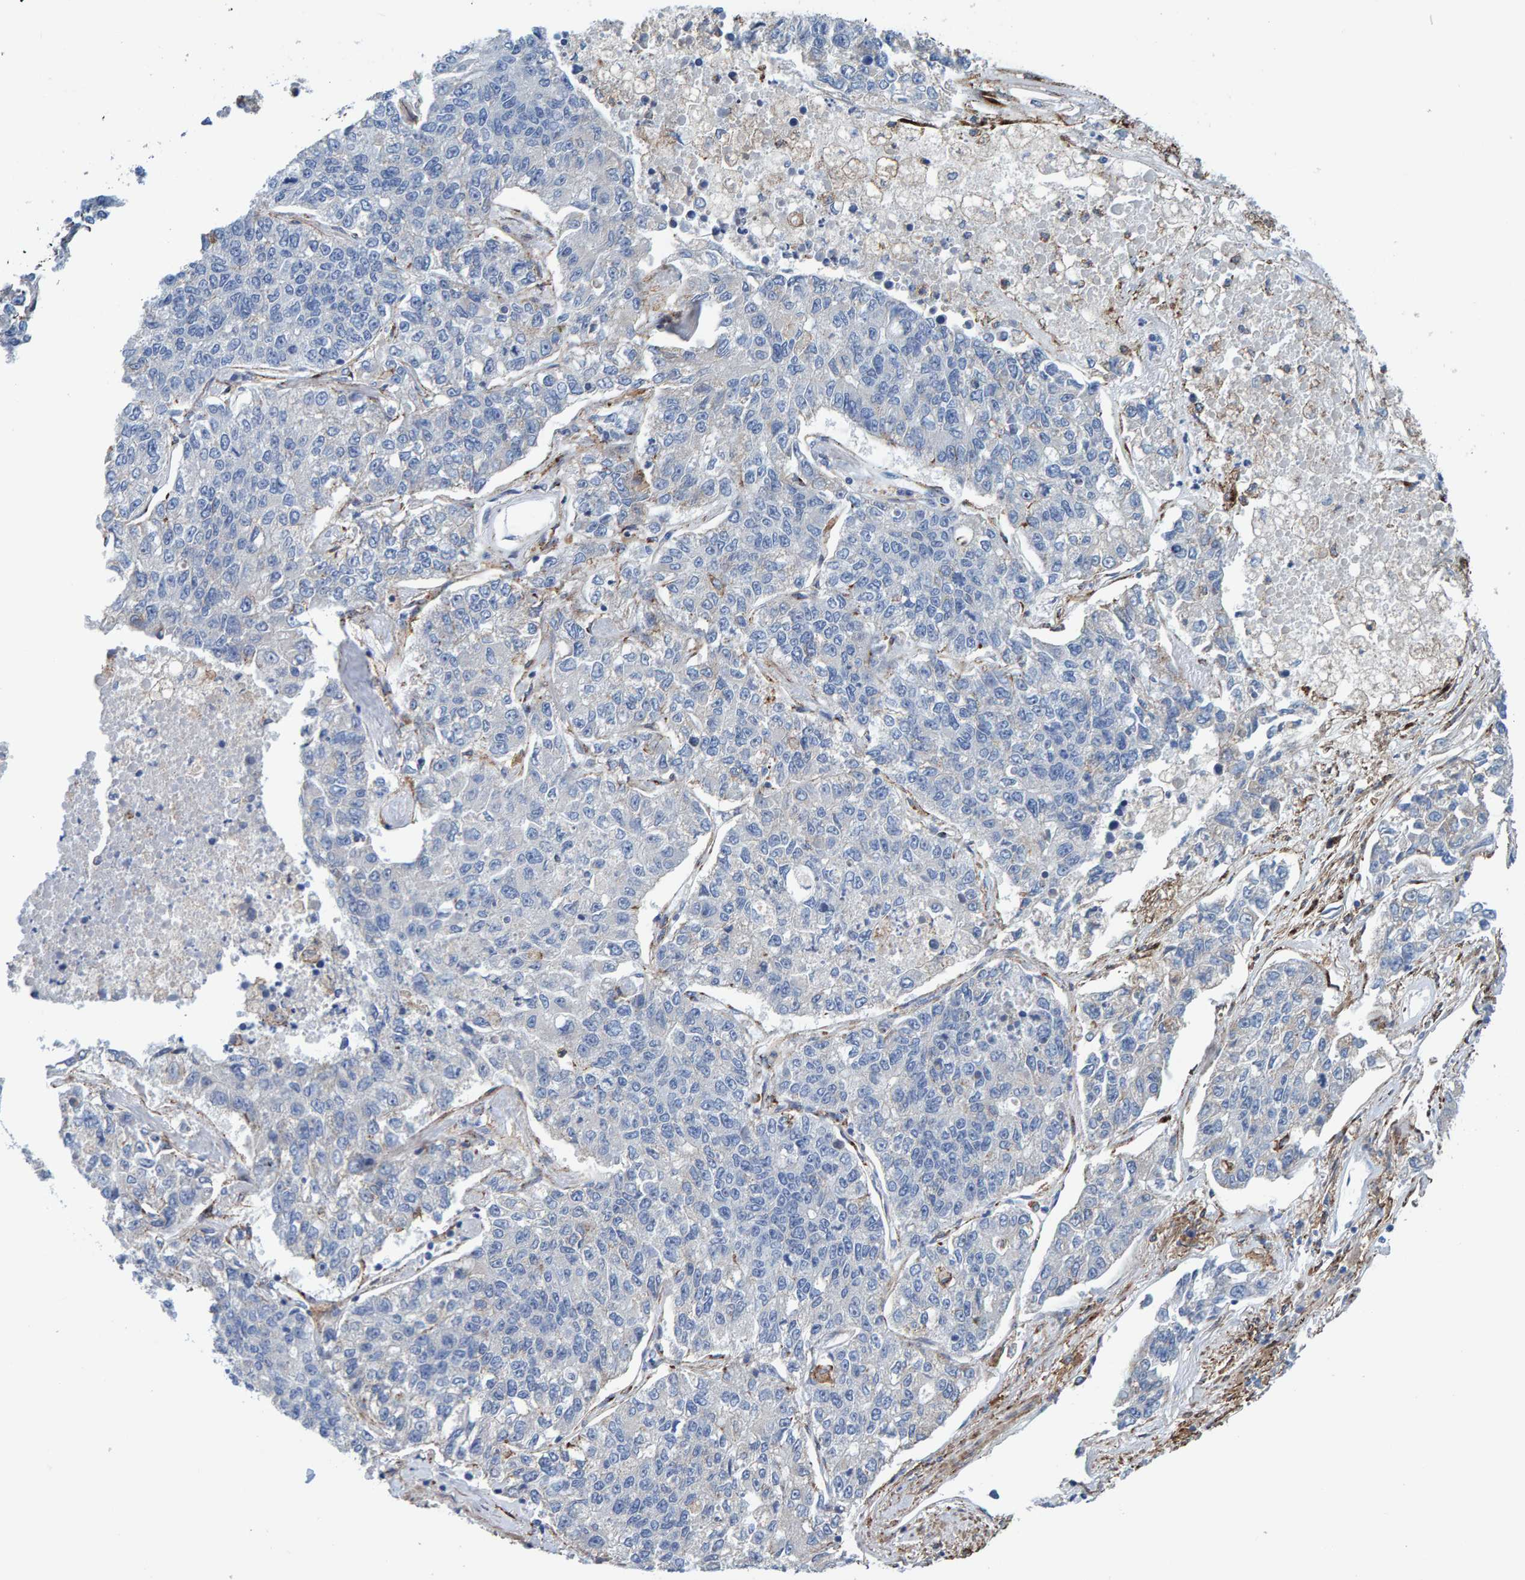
{"staining": {"intensity": "negative", "quantity": "none", "location": "none"}, "tissue": "lung cancer", "cell_type": "Tumor cells", "image_type": "cancer", "snomed": [{"axis": "morphology", "description": "Adenocarcinoma, NOS"}, {"axis": "topography", "description": "Lung"}], "caption": "High power microscopy photomicrograph of an immunohistochemistry micrograph of adenocarcinoma (lung), revealing no significant positivity in tumor cells.", "gene": "LRP1", "patient": {"sex": "male", "age": 49}}